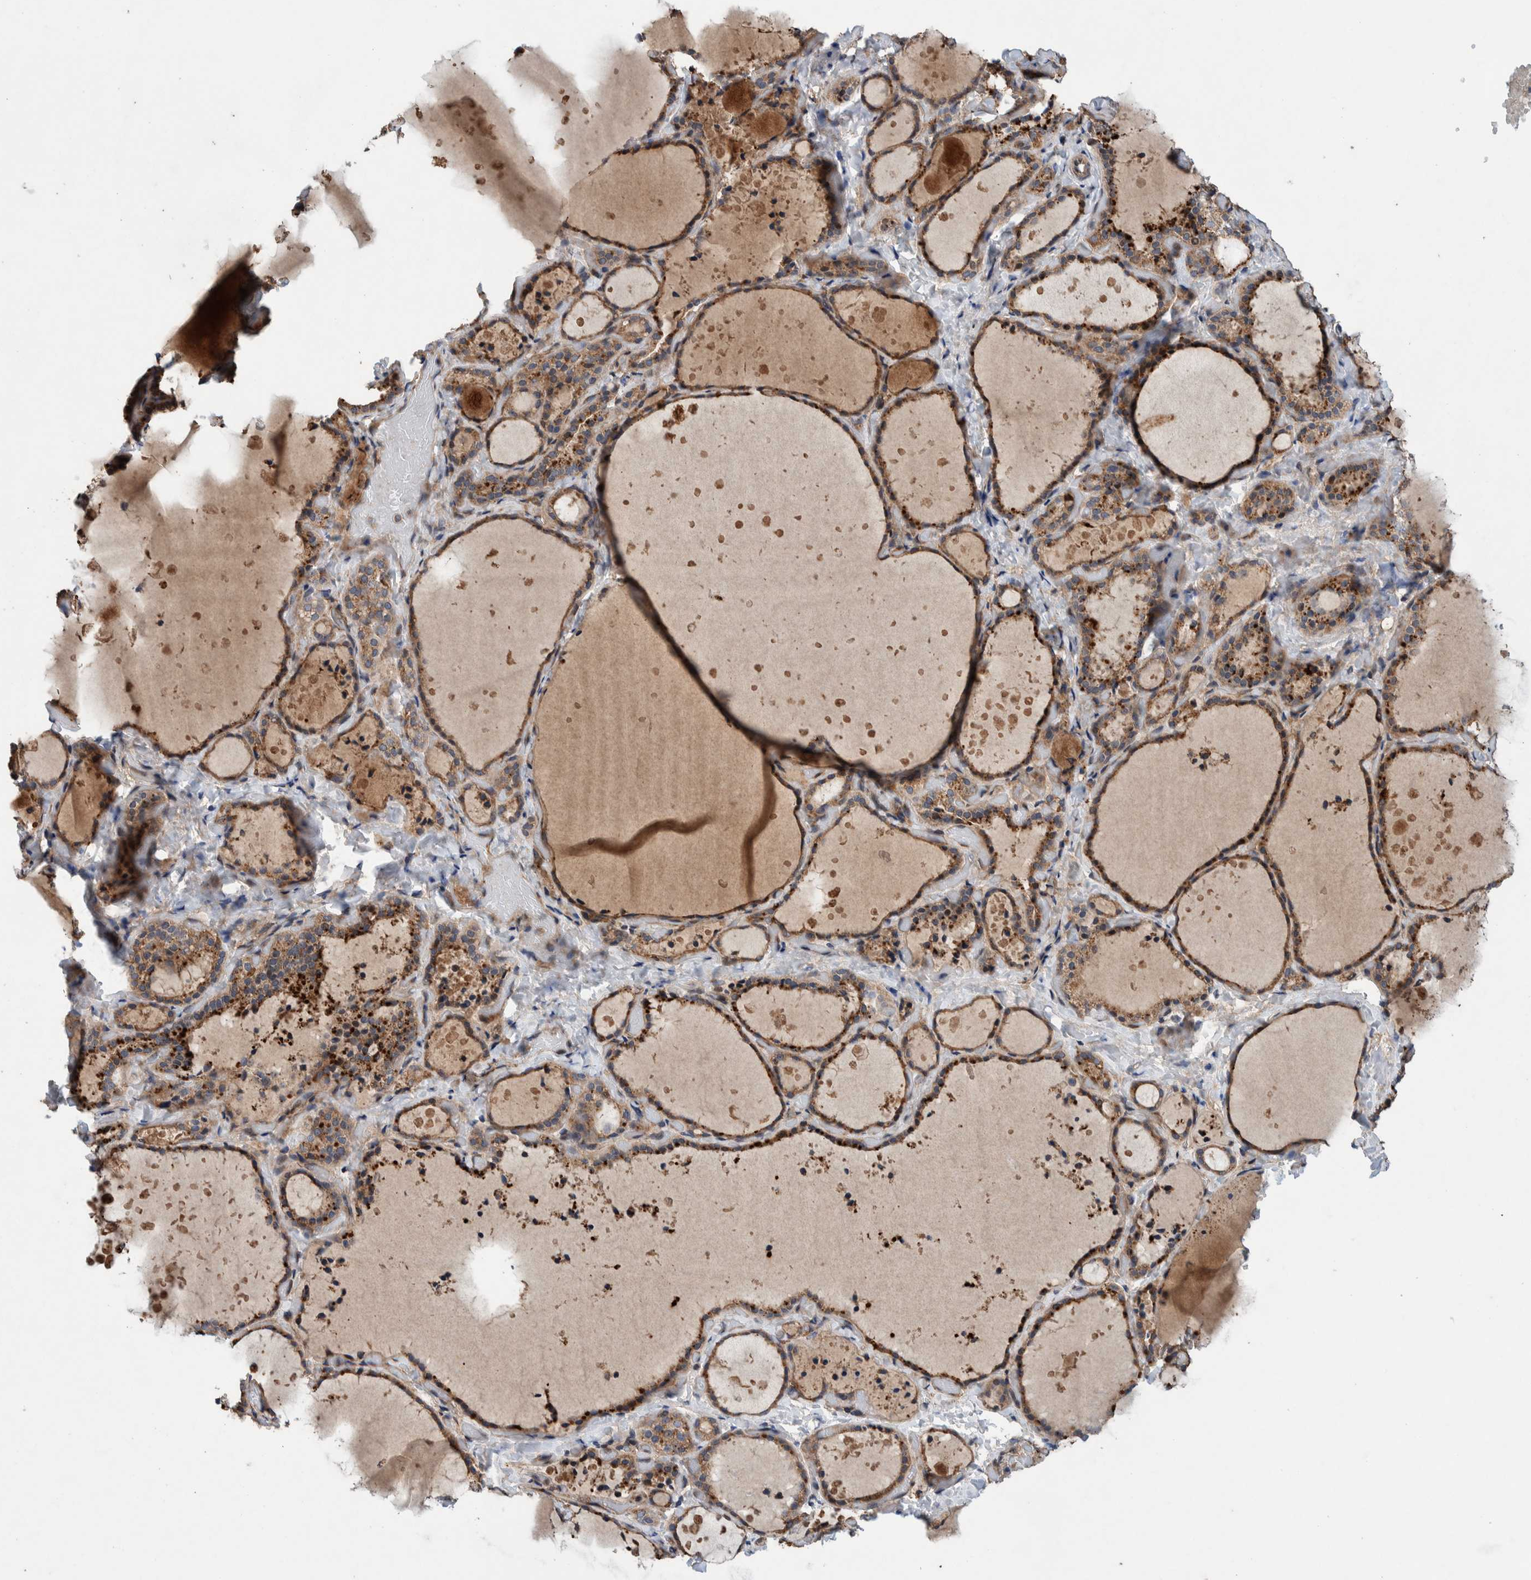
{"staining": {"intensity": "moderate", "quantity": ">75%", "location": "cytoplasmic/membranous"}, "tissue": "thyroid gland", "cell_type": "Glandular cells", "image_type": "normal", "snomed": [{"axis": "morphology", "description": "Normal tissue, NOS"}, {"axis": "topography", "description": "Thyroid gland"}], "caption": "Human thyroid gland stained for a protein (brown) shows moderate cytoplasmic/membranous positive staining in about >75% of glandular cells.", "gene": "PIK3R6", "patient": {"sex": "female", "age": 44}}